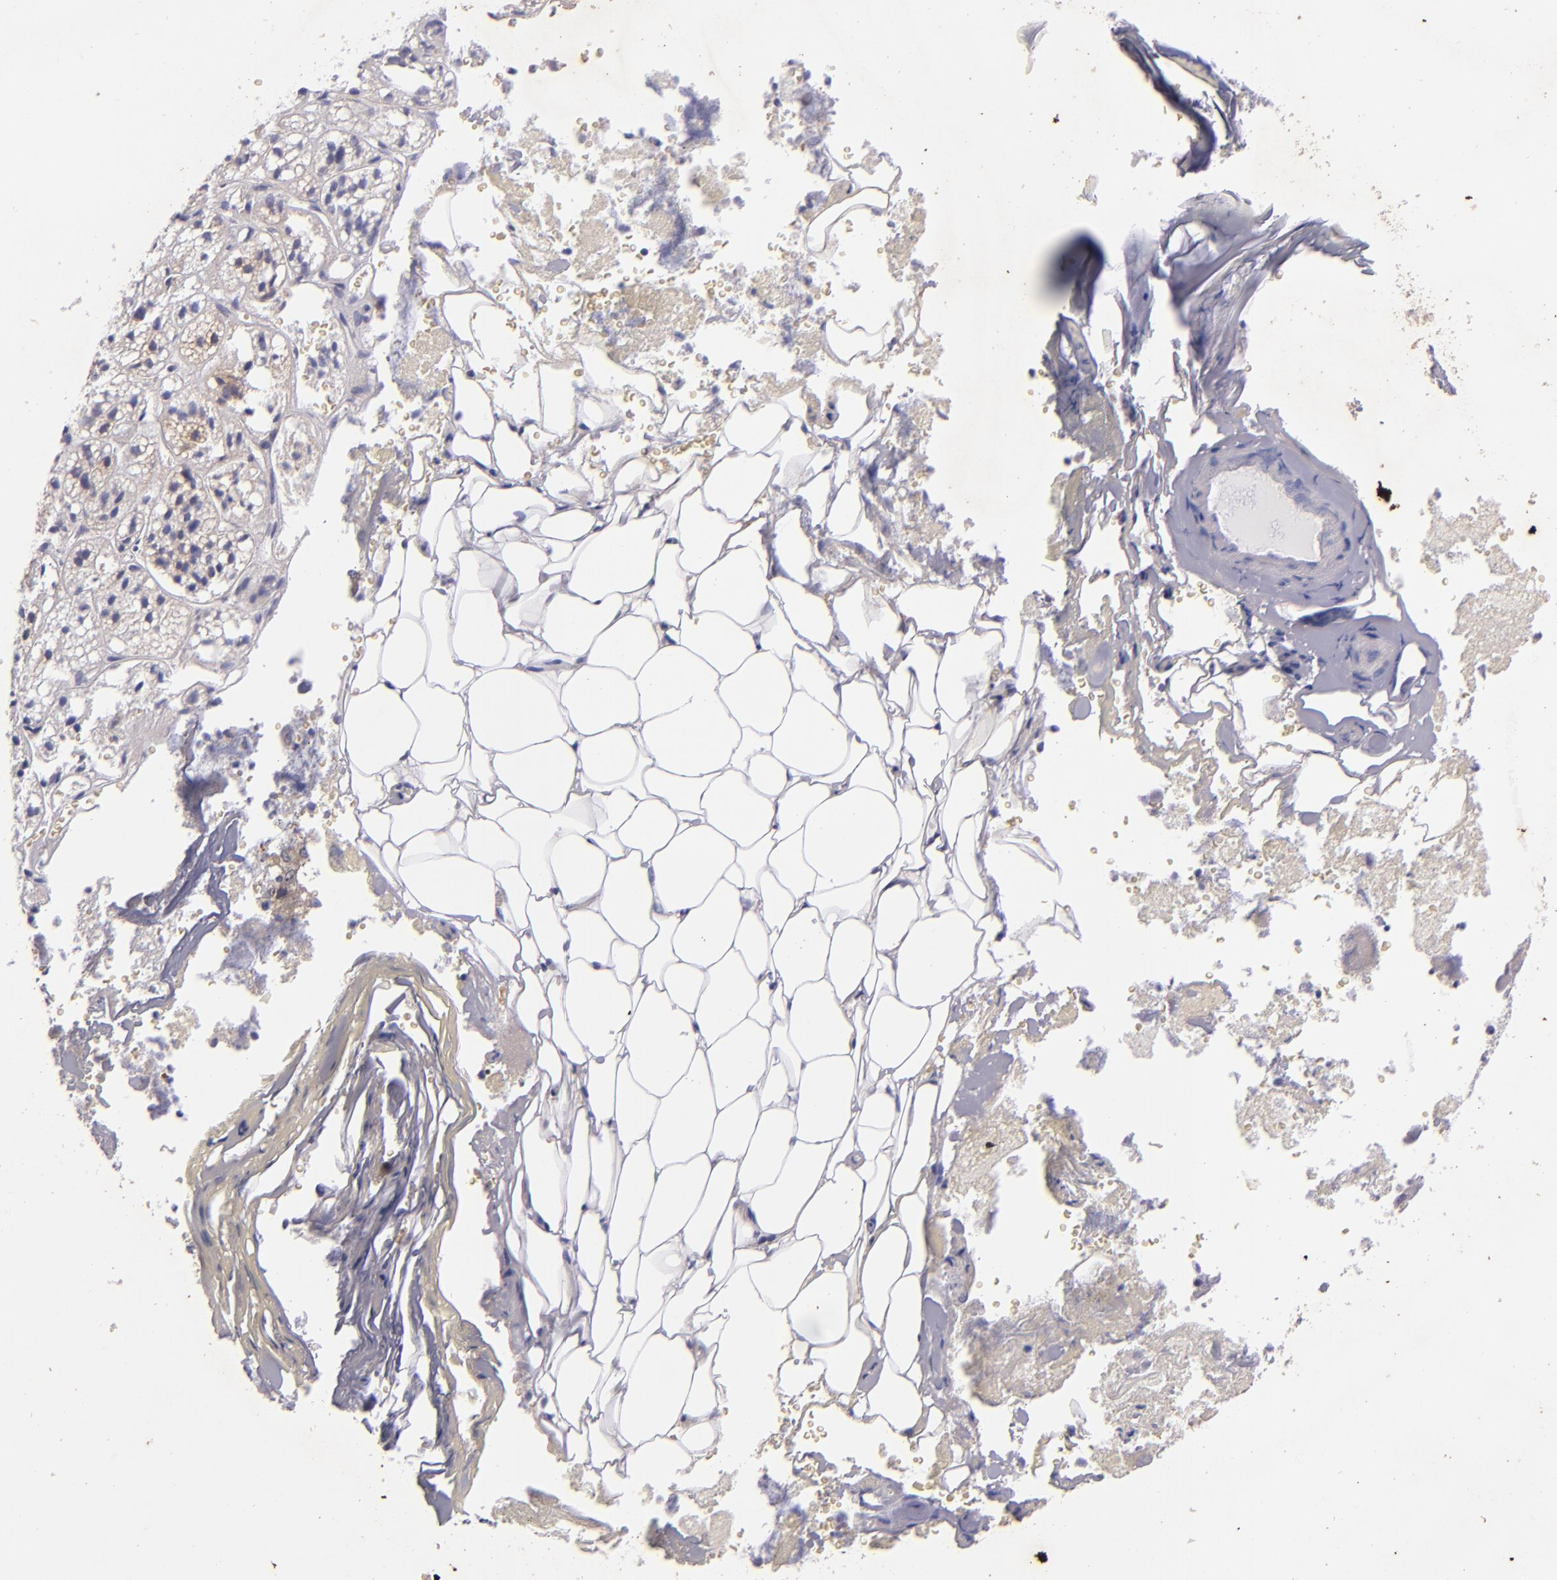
{"staining": {"intensity": "negative", "quantity": "none", "location": "none"}, "tissue": "adrenal gland", "cell_type": "Glandular cells", "image_type": "normal", "snomed": [{"axis": "morphology", "description": "Normal tissue, NOS"}, {"axis": "topography", "description": "Adrenal gland"}], "caption": "The photomicrograph reveals no significant staining in glandular cells of adrenal gland. Nuclei are stained in blue.", "gene": "RET", "patient": {"sex": "female", "age": 71}}